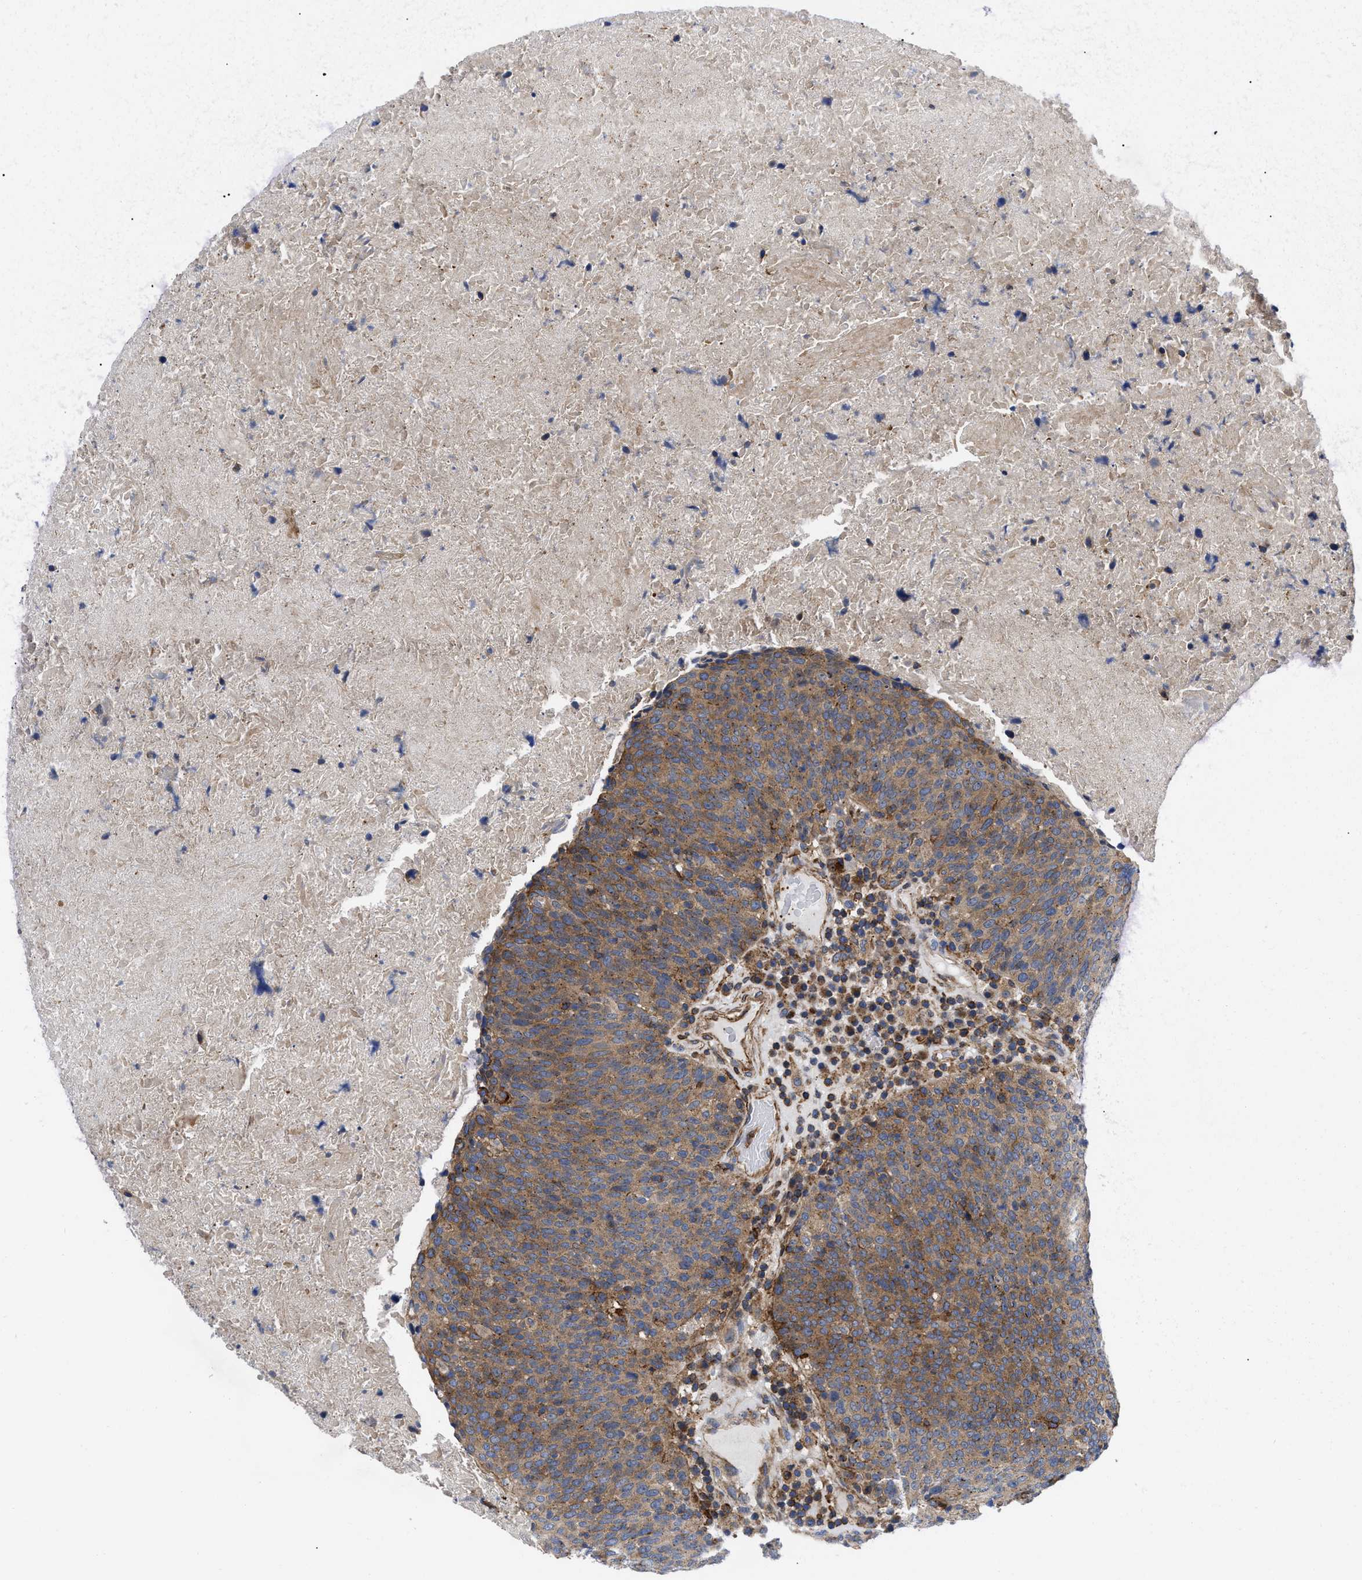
{"staining": {"intensity": "moderate", "quantity": ">75%", "location": "cytoplasmic/membranous"}, "tissue": "head and neck cancer", "cell_type": "Tumor cells", "image_type": "cancer", "snomed": [{"axis": "morphology", "description": "Squamous cell carcinoma, NOS"}, {"axis": "morphology", "description": "Squamous cell carcinoma, metastatic, NOS"}, {"axis": "topography", "description": "Lymph node"}, {"axis": "topography", "description": "Head-Neck"}], "caption": "Moderate cytoplasmic/membranous protein positivity is identified in approximately >75% of tumor cells in squamous cell carcinoma (head and neck). (brown staining indicates protein expression, while blue staining denotes nuclei).", "gene": "SPAST", "patient": {"sex": "male", "age": 62}}